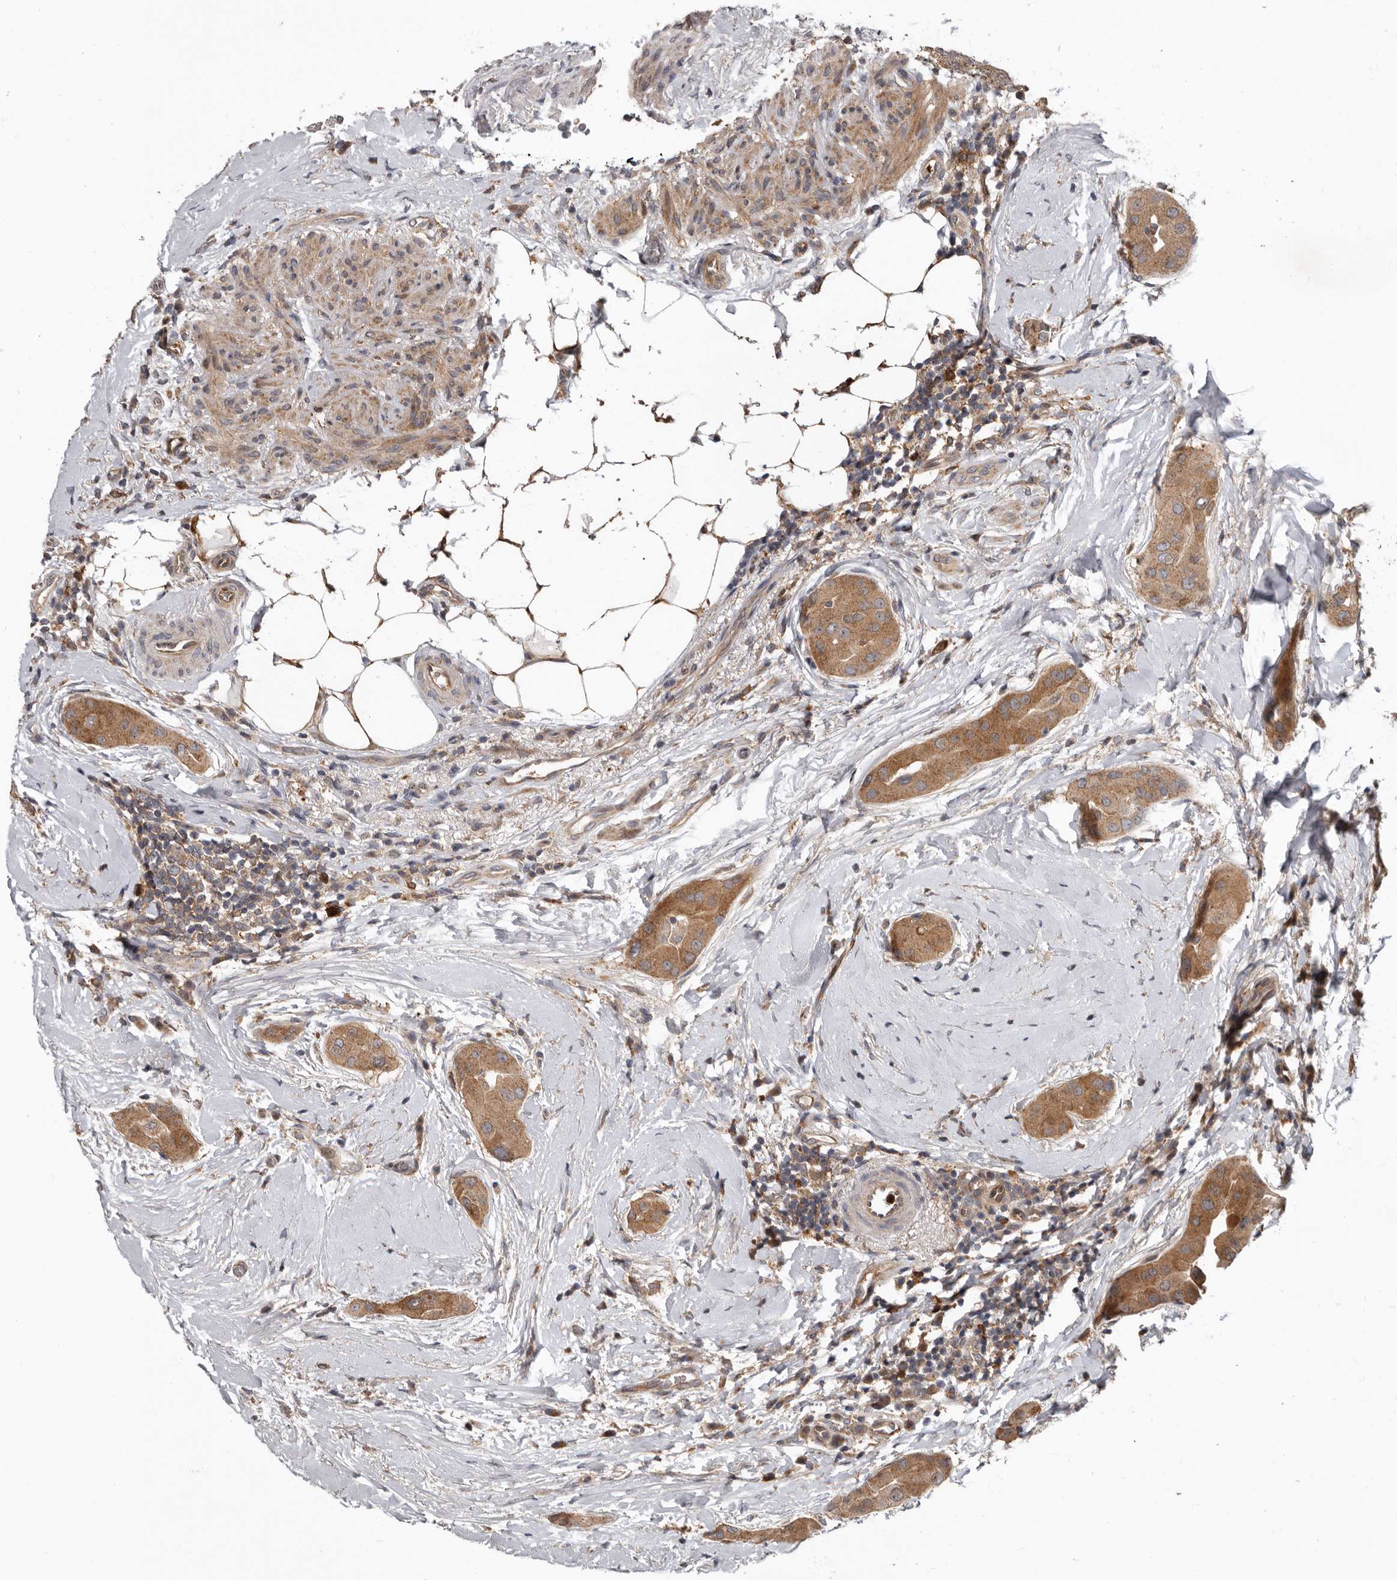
{"staining": {"intensity": "moderate", "quantity": ">75%", "location": "cytoplasmic/membranous"}, "tissue": "thyroid cancer", "cell_type": "Tumor cells", "image_type": "cancer", "snomed": [{"axis": "morphology", "description": "Papillary adenocarcinoma, NOS"}, {"axis": "topography", "description": "Thyroid gland"}], "caption": "Tumor cells display moderate cytoplasmic/membranous staining in approximately >75% of cells in papillary adenocarcinoma (thyroid).", "gene": "FGFR4", "patient": {"sex": "male", "age": 33}}